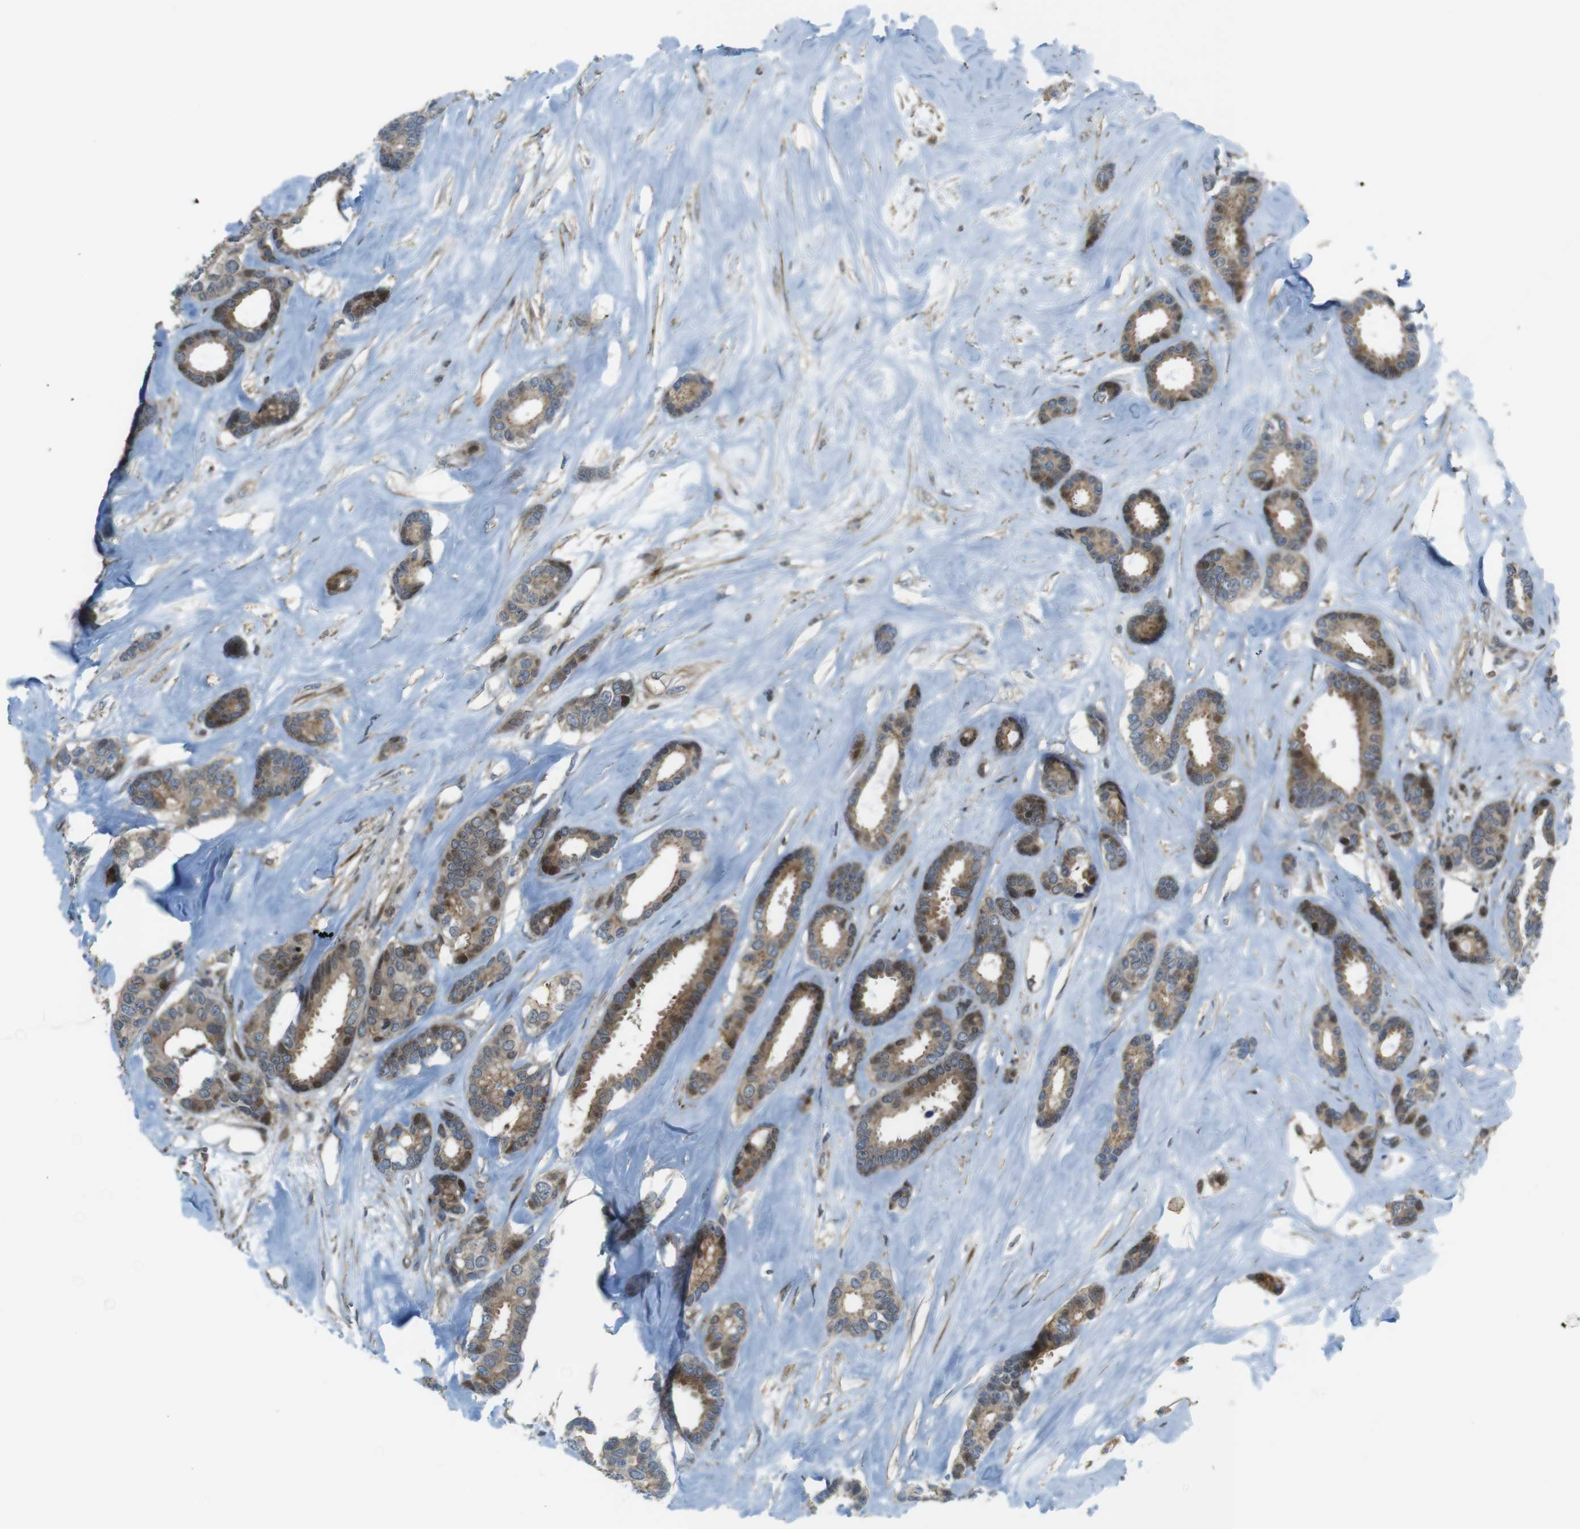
{"staining": {"intensity": "weak", "quantity": ">75%", "location": "cytoplasmic/membranous"}, "tissue": "breast cancer", "cell_type": "Tumor cells", "image_type": "cancer", "snomed": [{"axis": "morphology", "description": "Duct carcinoma"}, {"axis": "topography", "description": "Breast"}], "caption": "Invasive ductal carcinoma (breast) tissue exhibits weak cytoplasmic/membranous expression in about >75% of tumor cells, visualized by immunohistochemistry. Nuclei are stained in blue.", "gene": "CUL7", "patient": {"sex": "female", "age": 87}}